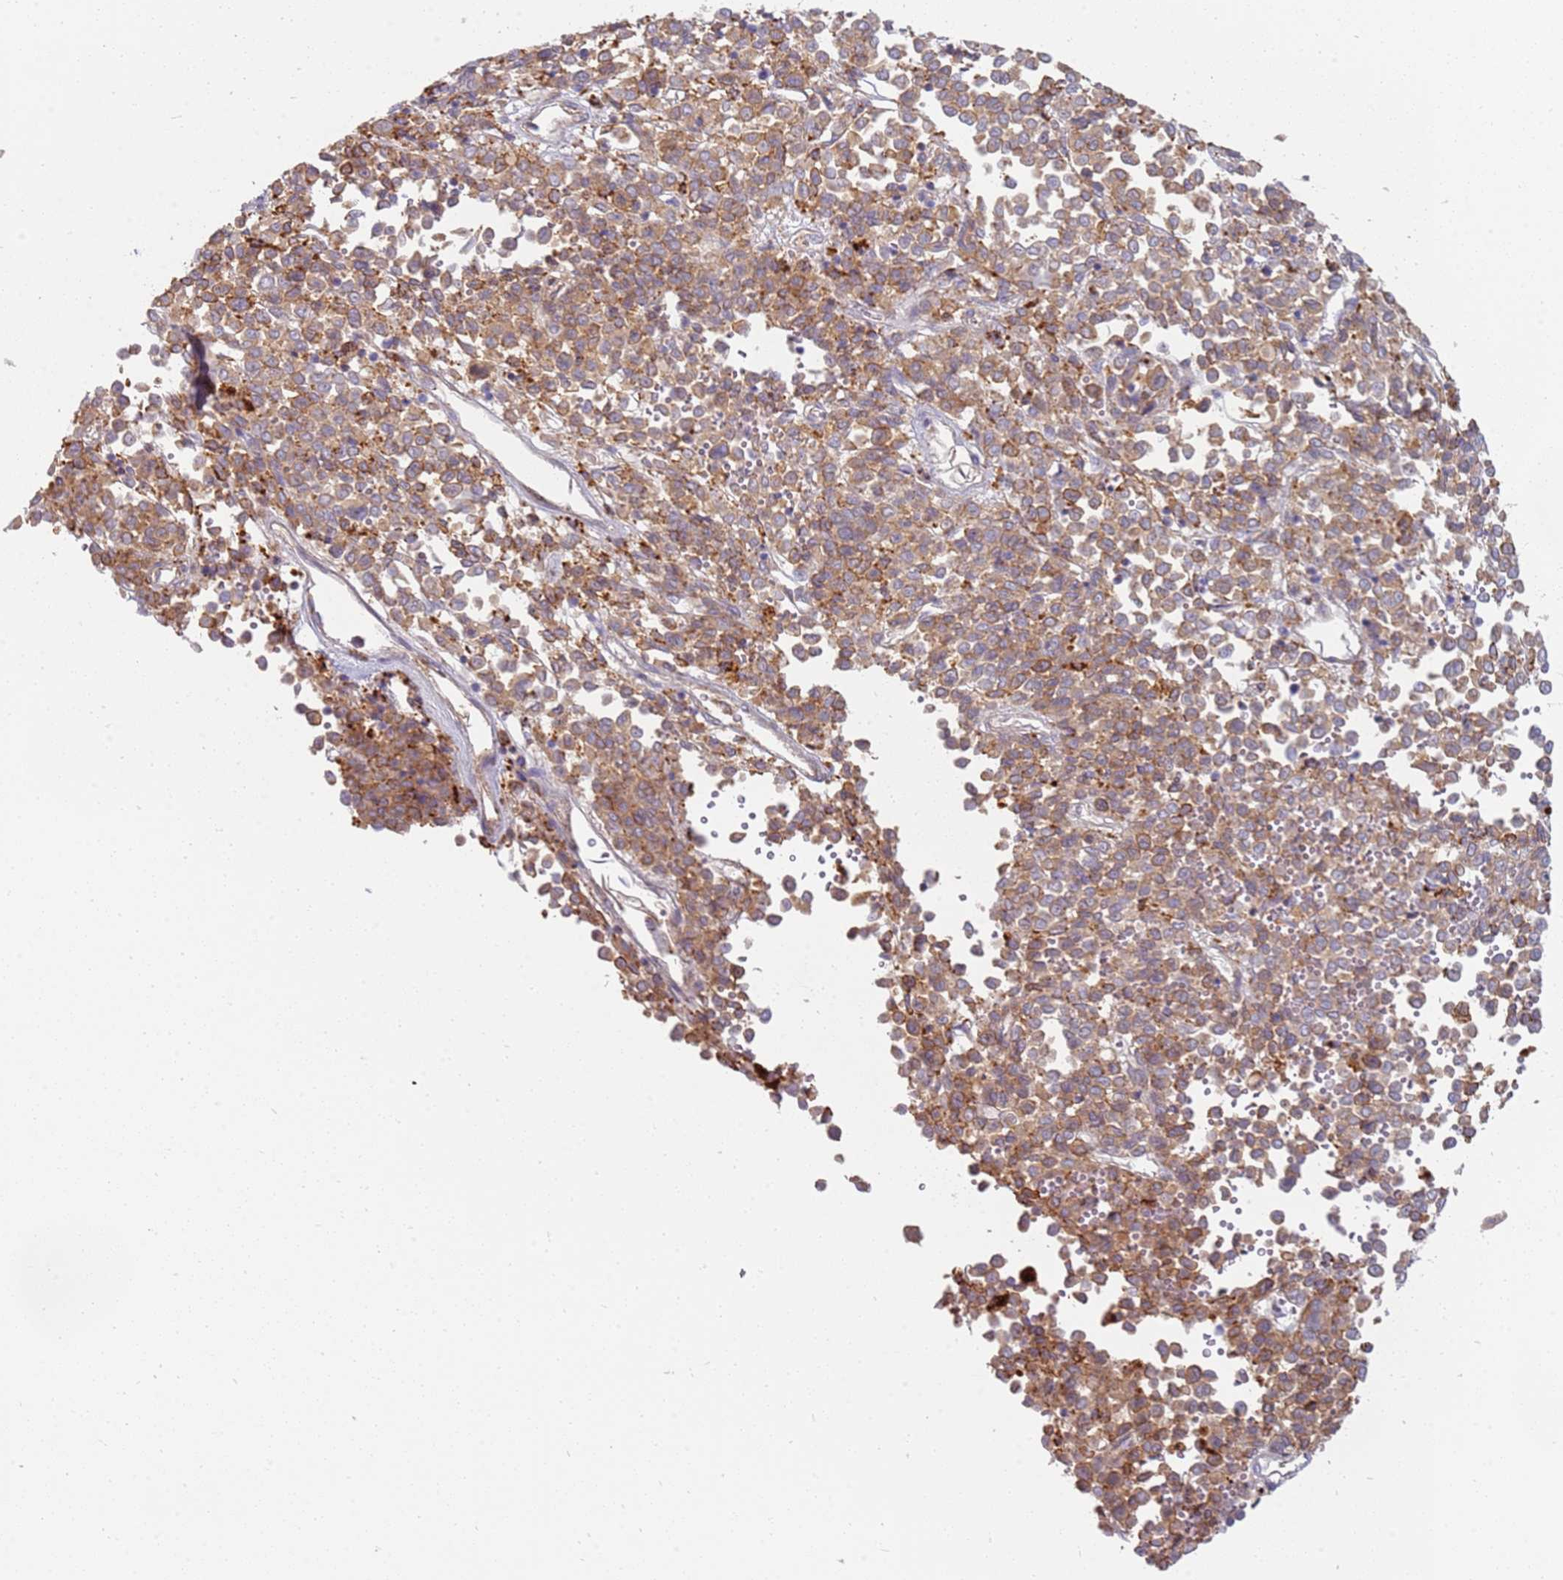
{"staining": {"intensity": "moderate", "quantity": ">75%", "location": "cytoplasmic/membranous"}, "tissue": "melanoma", "cell_type": "Tumor cells", "image_type": "cancer", "snomed": [{"axis": "morphology", "description": "Malignant melanoma, Metastatic site"}, {"axis": "topography", "description": "Pancreas"}], "caption": "Immunohistochemistry image of neoplastic tissue: human malignant melanoma (metastatic site) stained using immunohistochemistry (IHC) demonstrates medium levels of moderate protein expression localized specifically in the cytoplasmic/membranous of tumor cells, appearing as a cytoplasmic/membranous brown color.", "gene": "TMEM229B", "patient": {"sex": "female", "age": 30}}